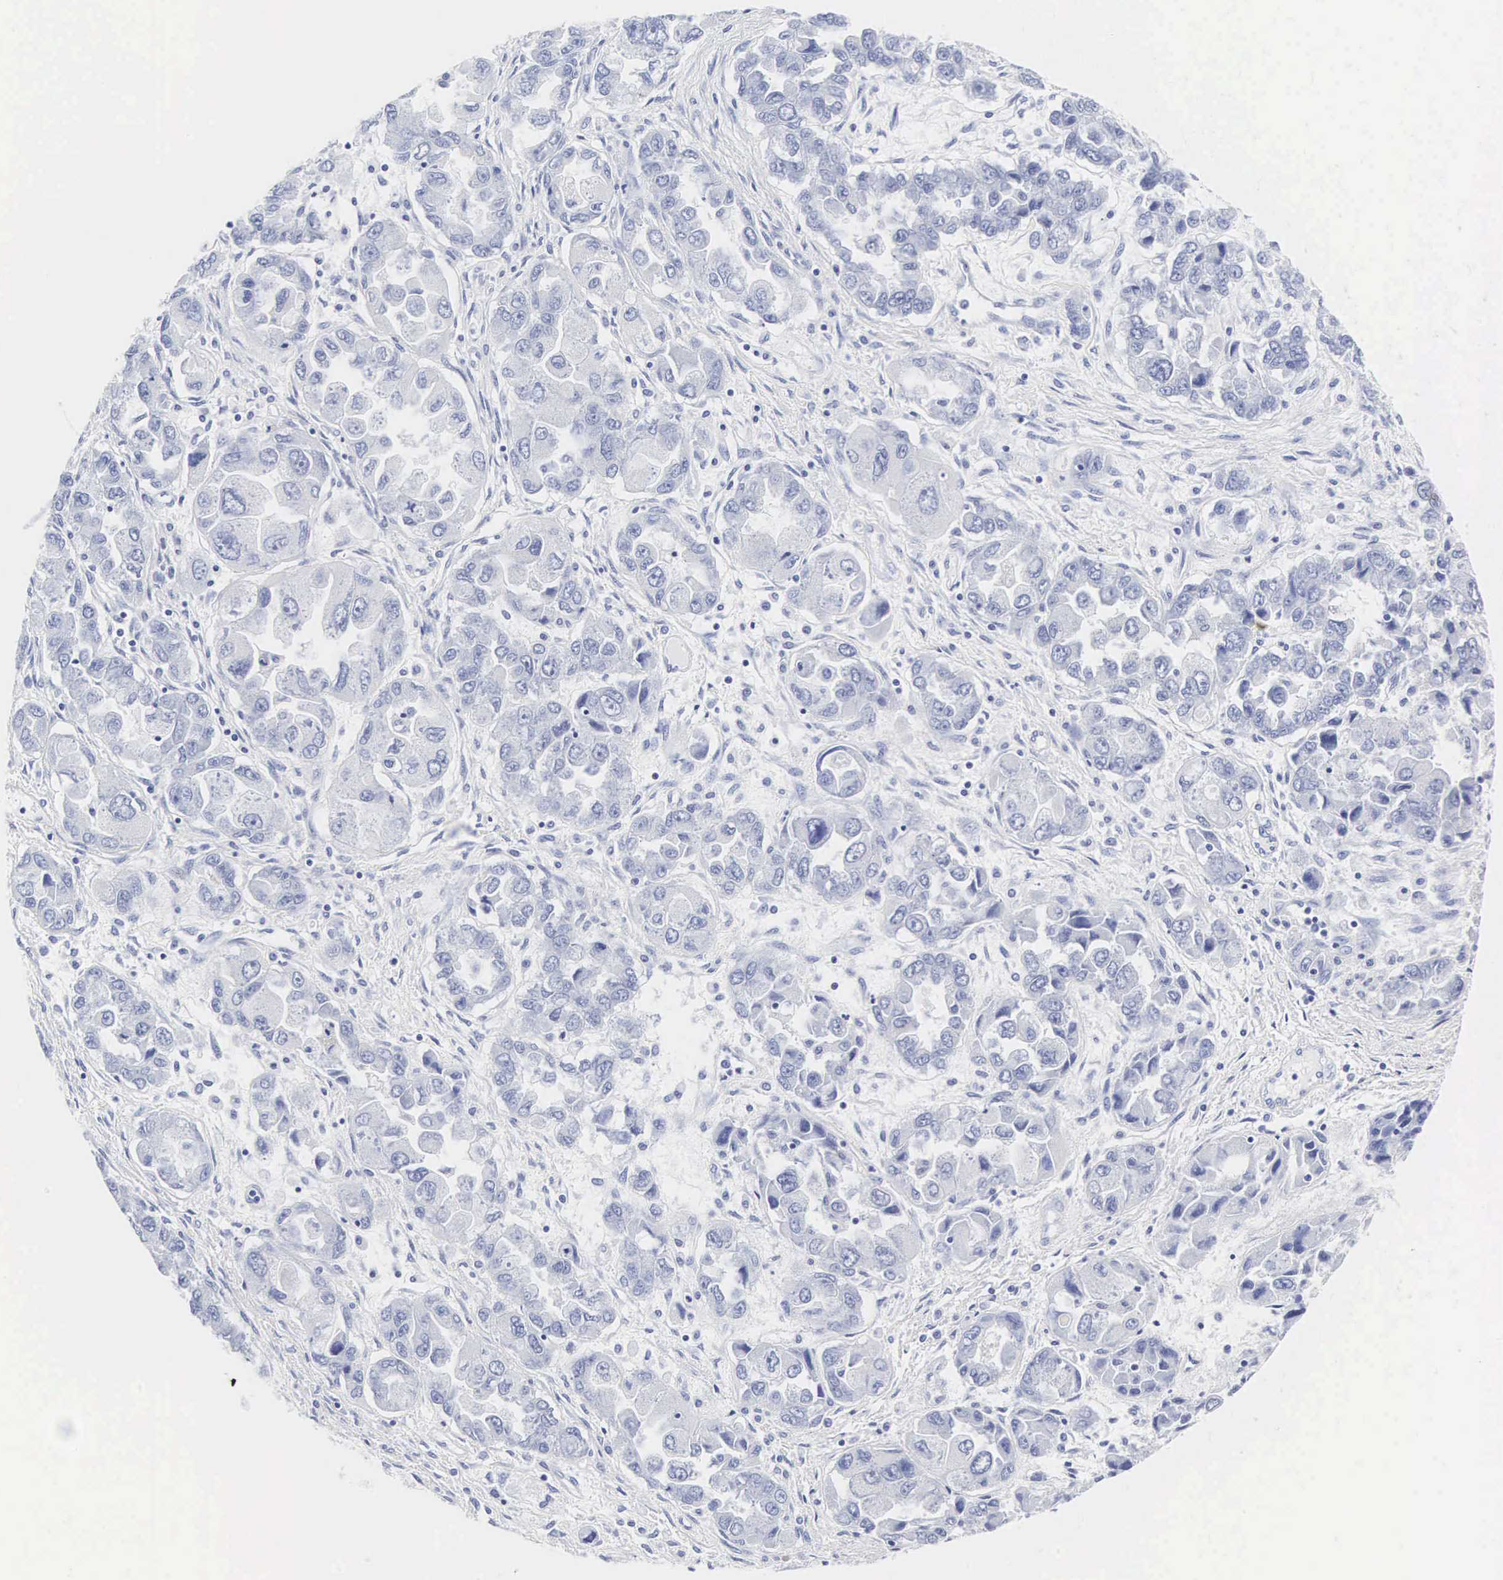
{"staining": {"intensity": "negative", "quantity": "none", "location": "none"}, "tissue": "ovarian cancer", "cell_type": "Tumor cells", "image_type": "cancer", "snomed": [{"axis": "morphology", "description": "Cystadenocarcinoma, serous, NOS"}, {"axis": "topography", "description": "Ovary"}], "caption": "The micrograph shows no significant staining in tumor cells of ovarian cancer (serous cystadenocarcinoma).", "gene": "INS", "patient": {"sex": "female", "age": 84}}